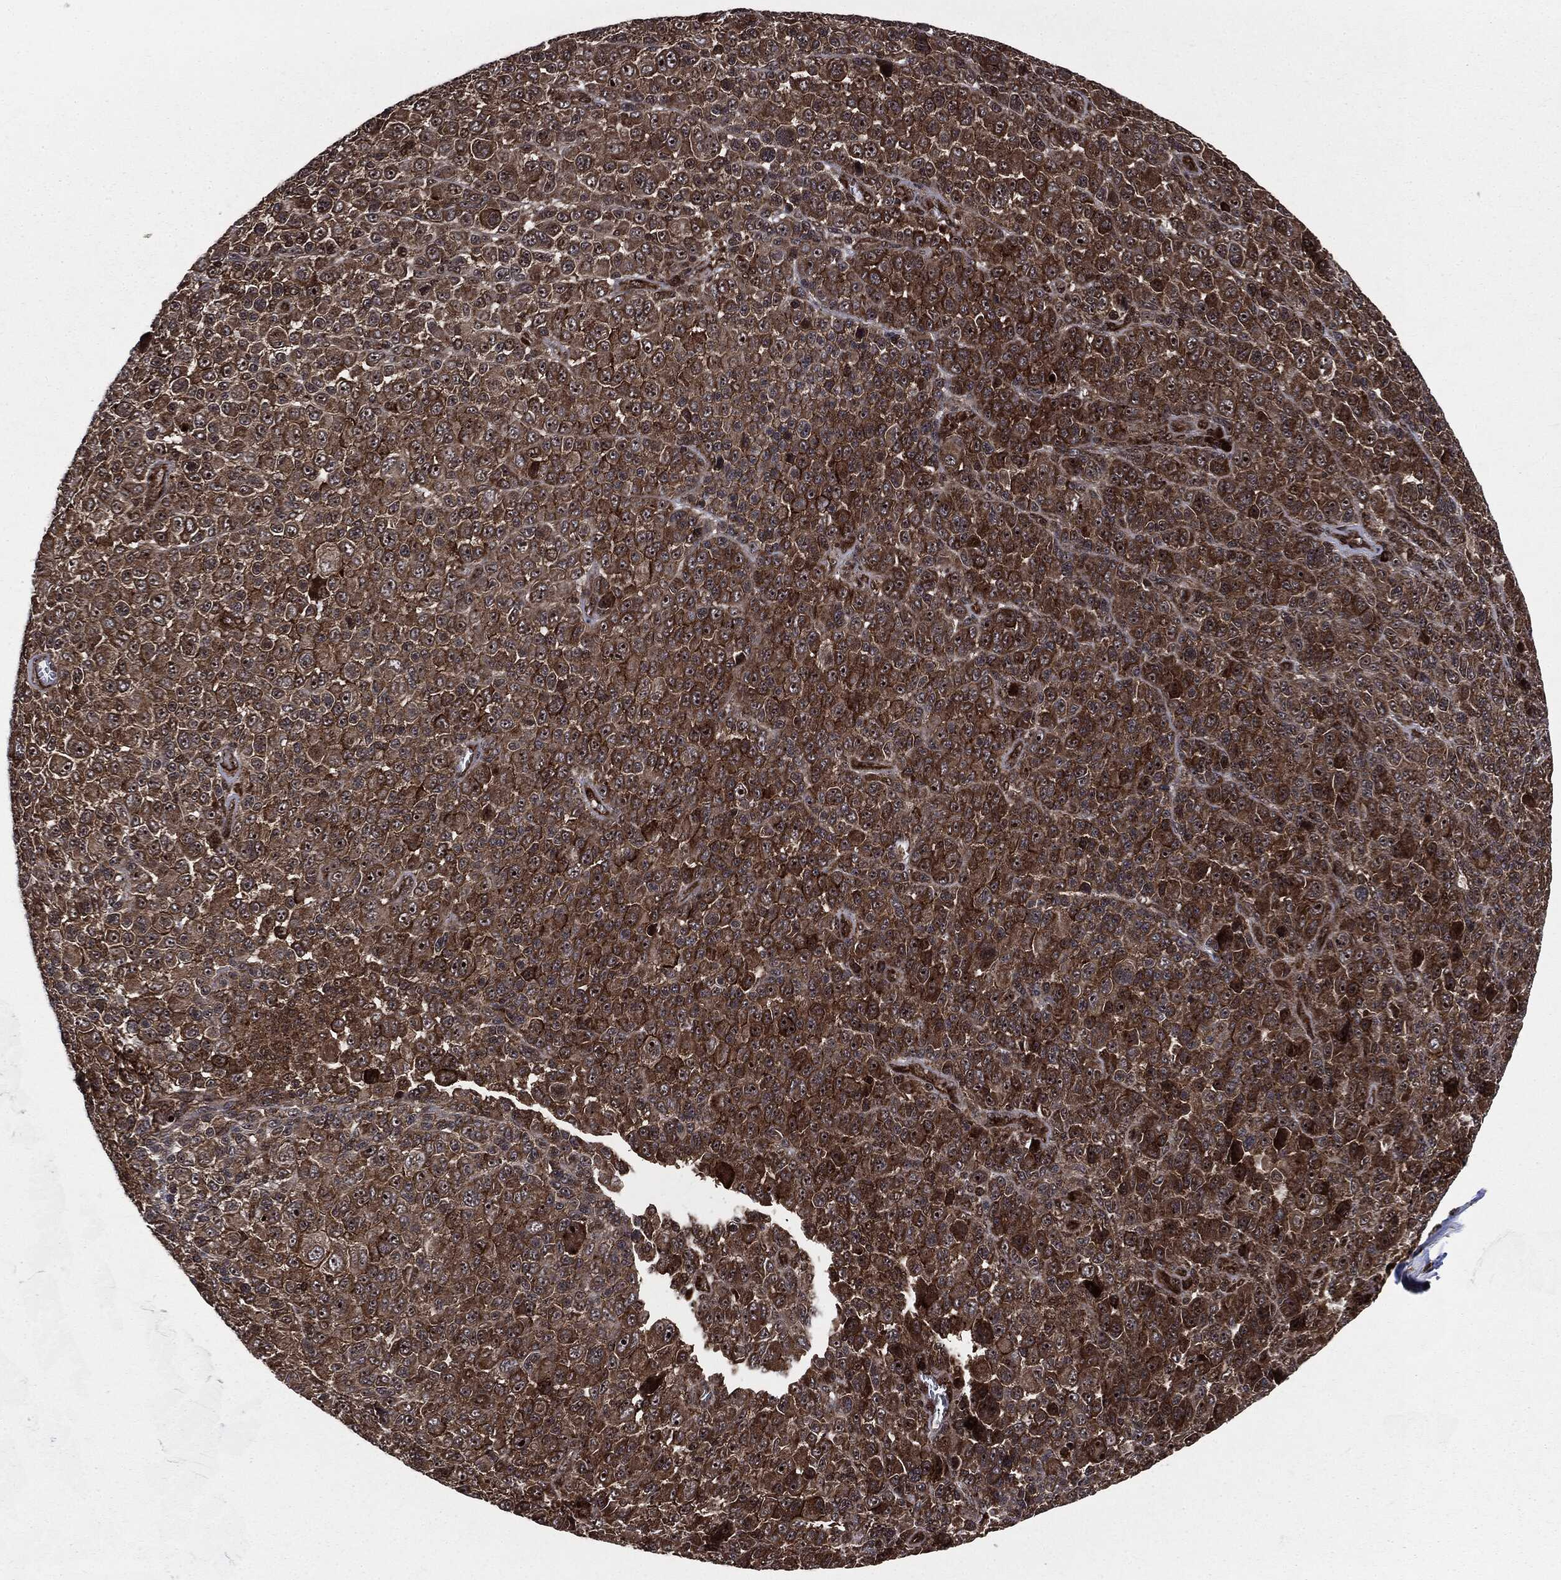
{"staining": {"intensity": "strong", "quantity": ">75%", "location": "cytoplasmic/membranous,nuclear"}, "tissue": "melanoma", "cell_type": "Tumor cells", "image_type": "cancer", "snomed": [{"axis": "morphology", "description": "Malignant melanoma, NOS"}, {"axis": "topography", "description": "Skin"}], "caption": "DAB (3,3'-diaminobenzidine) immunohistochemical staining of human melanoma exhibits strong cytoplasmic/membranous and nuclear protein staining in approximately >75% of tumor cells.", "gene": "CARD6", "patient": {"sex": "female", "age": 57}}